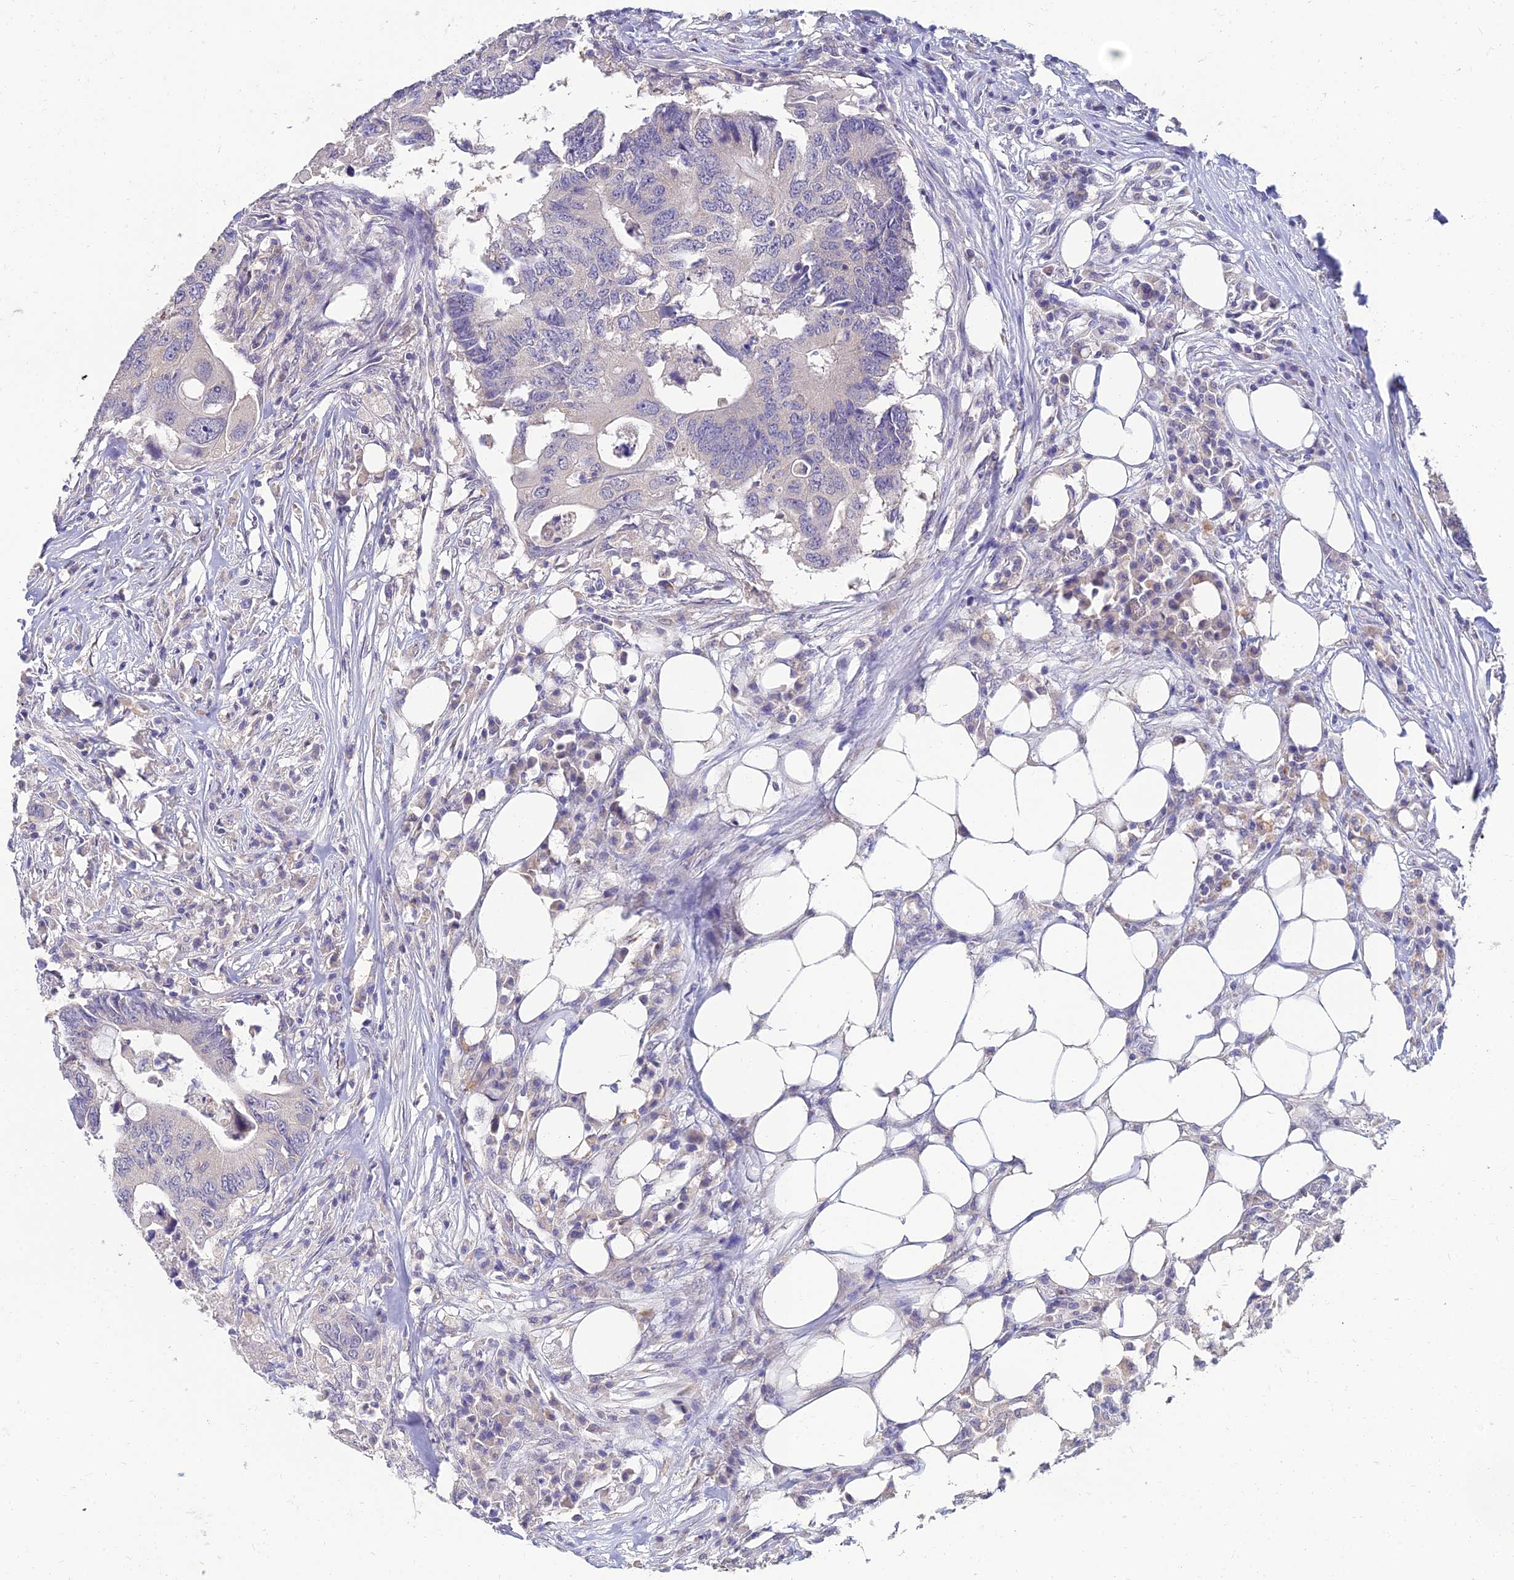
{"staining": {"intensity": "negative", "quantity": "none", "location": "none"}, "tissue": "colorectal cancer", "cell_type": "Tumor cells", "image_type": "cancer", "snomed": [{"axis": "morphology", "description": "Adenocarcinoma, NOS"}, {"axis": "topography", "description": "Colon"}], "caption": "This histopathology image is of colorectal cancer stained with immunohistochemistry to label a protein in brown with the nuclei are counter-stained blue. There is no expression in tumor cells. The staining was performed using DAB (3,3'-diaminobenzidine) to visualize the protein expression in brown, while the nuclei were stained in blue with hematoxylin (Magnification: 20x).", "gene": "NPY", "patient": {"sex": "male", "age": 71}}